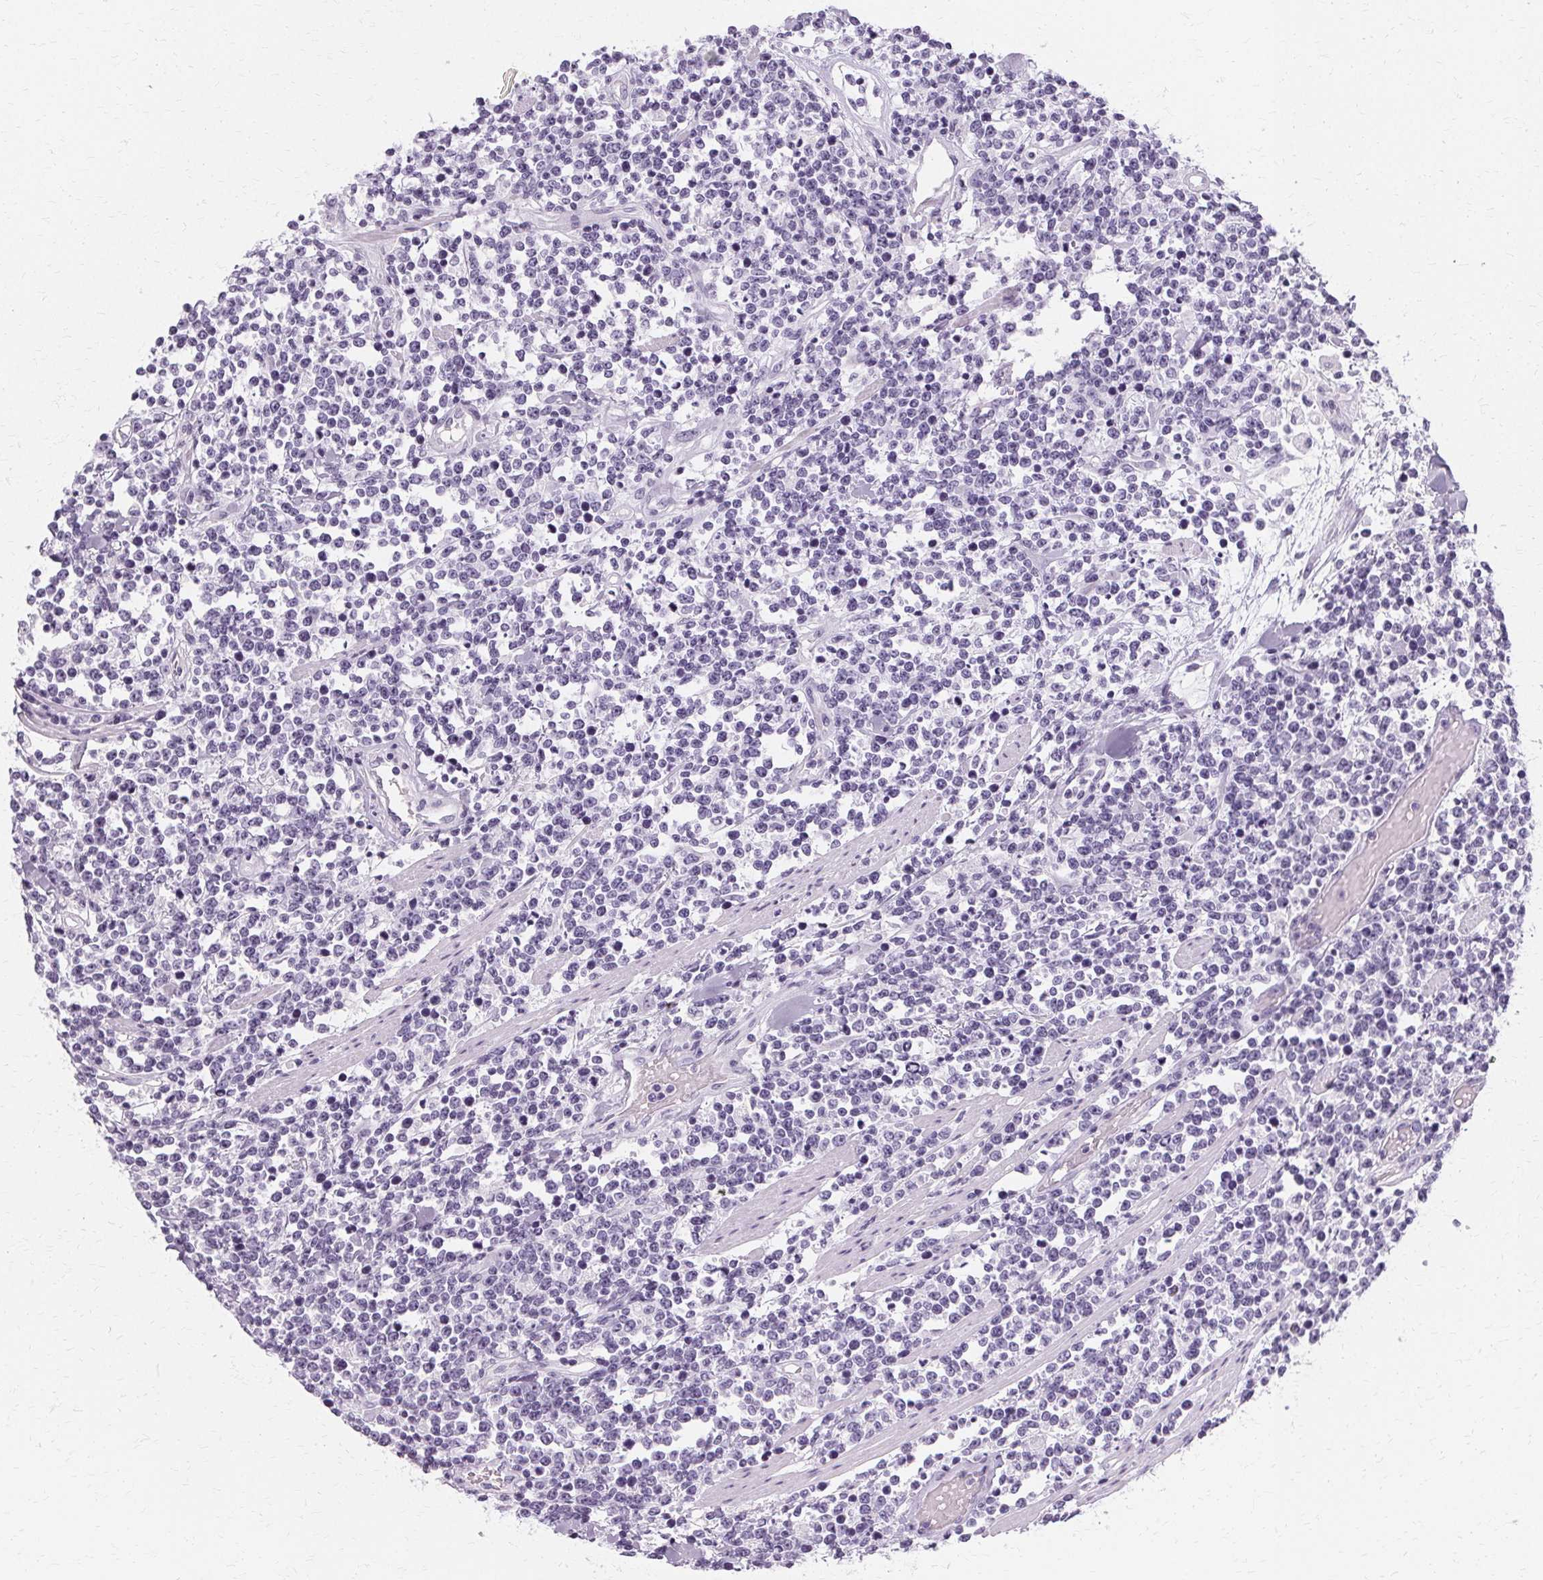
{"staining": {"intensity": "negative", "quantity": "none", "location": "none"}, "tissue": "lymphoma", "cell_type": "Tumor cells", "image_type": "cancer", "snomed": [{"axis": "morphology", "description": "Malignant lymphoma, non-Hodgkin's type, High grade"}, {"axis": "topography", "description": "Colon"}], "caption": "Human high-grade malignant lymphoma, non-Hodgkin's type stained for a protein using immunohistochemistry shows no positivity in tumor cells.", "gene": "KRT6C", "patient": {"sex": "male", "age": 82}}